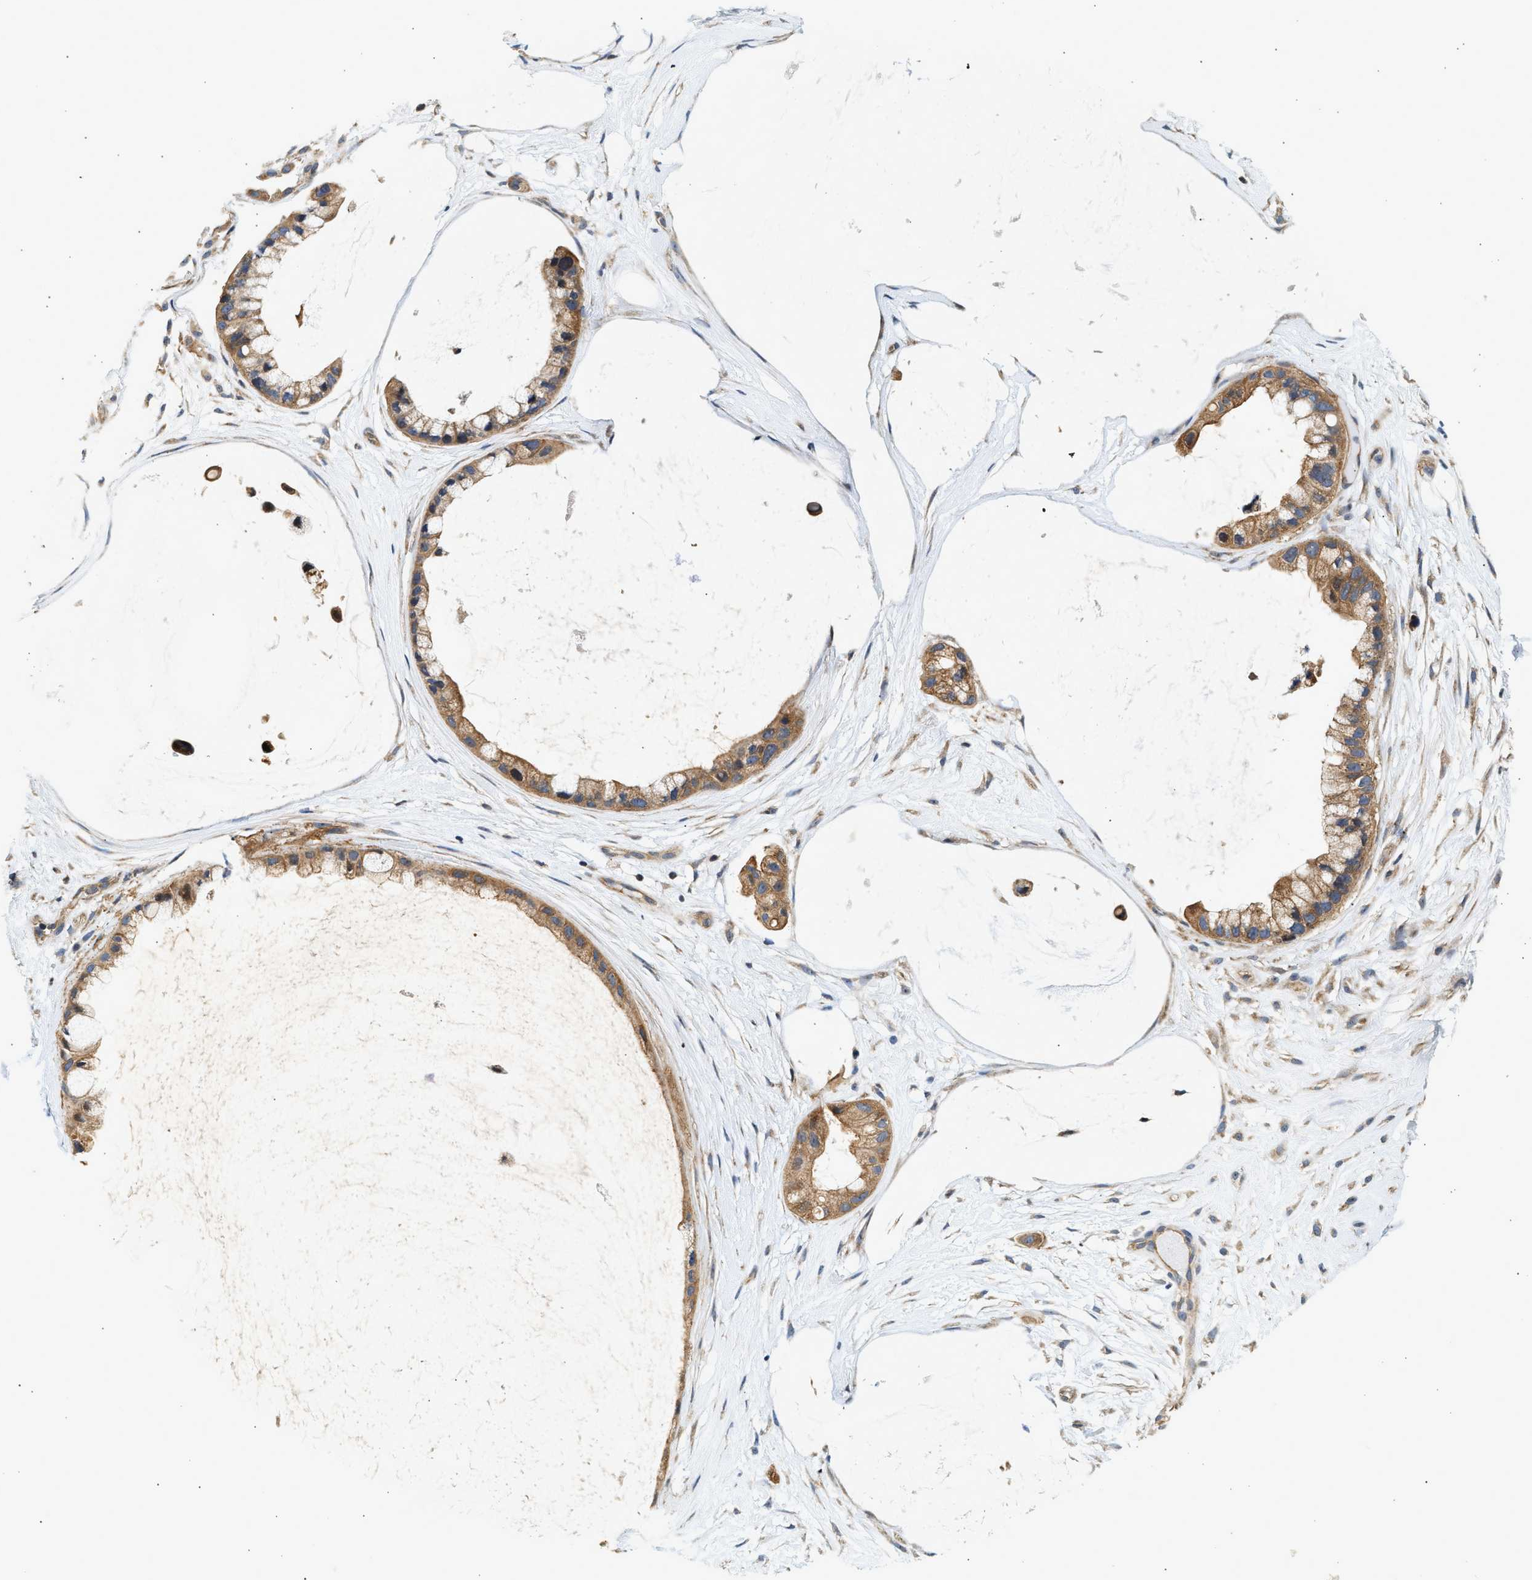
{"staining": {"intensity": "moderate", "quantity": ">75%", "location": "cytoplasmic/membranous"}, "tissue": "ovarian cancer", "cell_type": "Tumor cells", "image_type": "cancer", "snomed": [{"axis": "morphology", "description": "Cystadenocarcinoma, mucinous, NOS"}, {"axis": "topography", "description": "Ovary"}], "caption": "Protein staining of ovarian mucinous cystadenocarcinoma tissue displays moderate cytoplasmic/membranous staining in approximately >75% of tumor cells.", "gene": "DUSP14", "patient": {"sex": "female", "age": 39}}